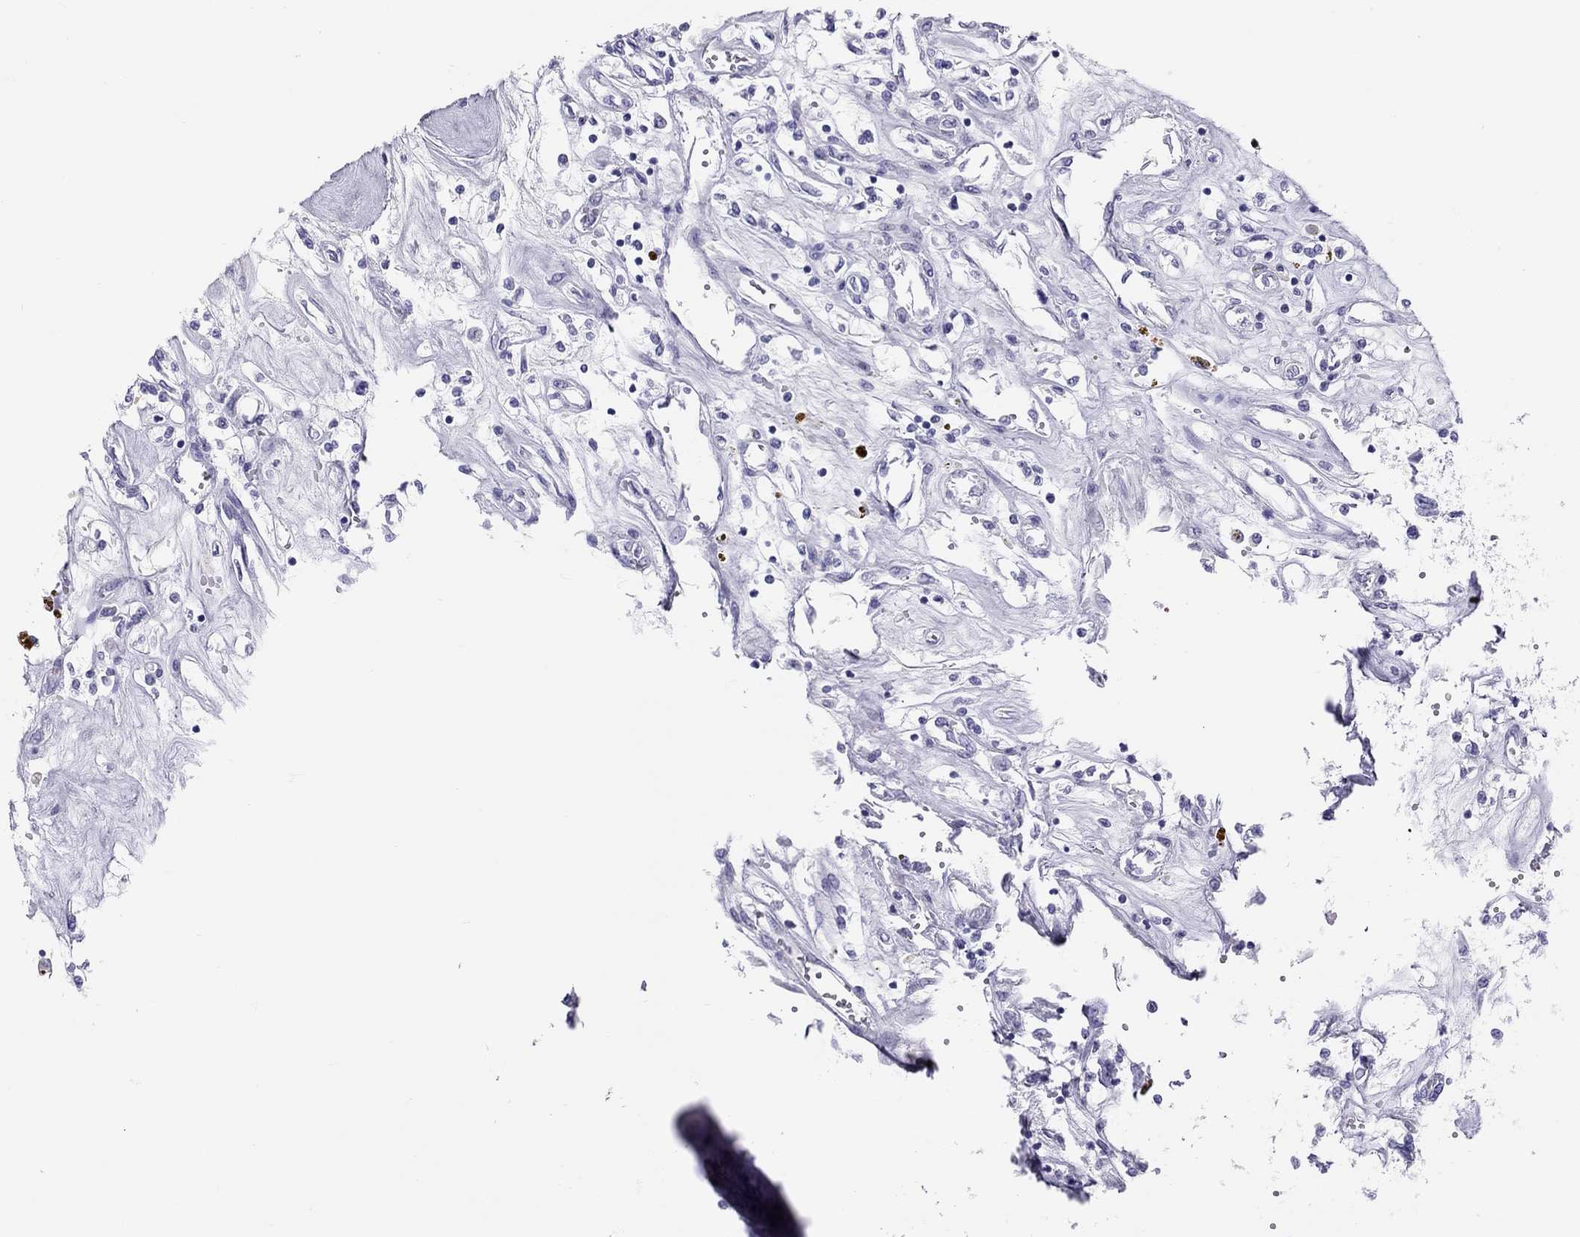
{"staining": {"intensity": "negative", "quantity": "none", "location": "none"}, "tissue": "renal cancer", "cell_type": "Tumor cells", "image_type": "cancer", "snomed": [{"axis": "morphology", "description": "Adenocarcinoma, NOS"}, {"axis": "topography", "description": "Kidney"}], "caption": "Immunohistochemical staining of human renal adenocarcinoma demonstrates no significant positivity in tumor cells.", "gene": "PSMB11", "patient": {"sex": "female", "age": 59}}